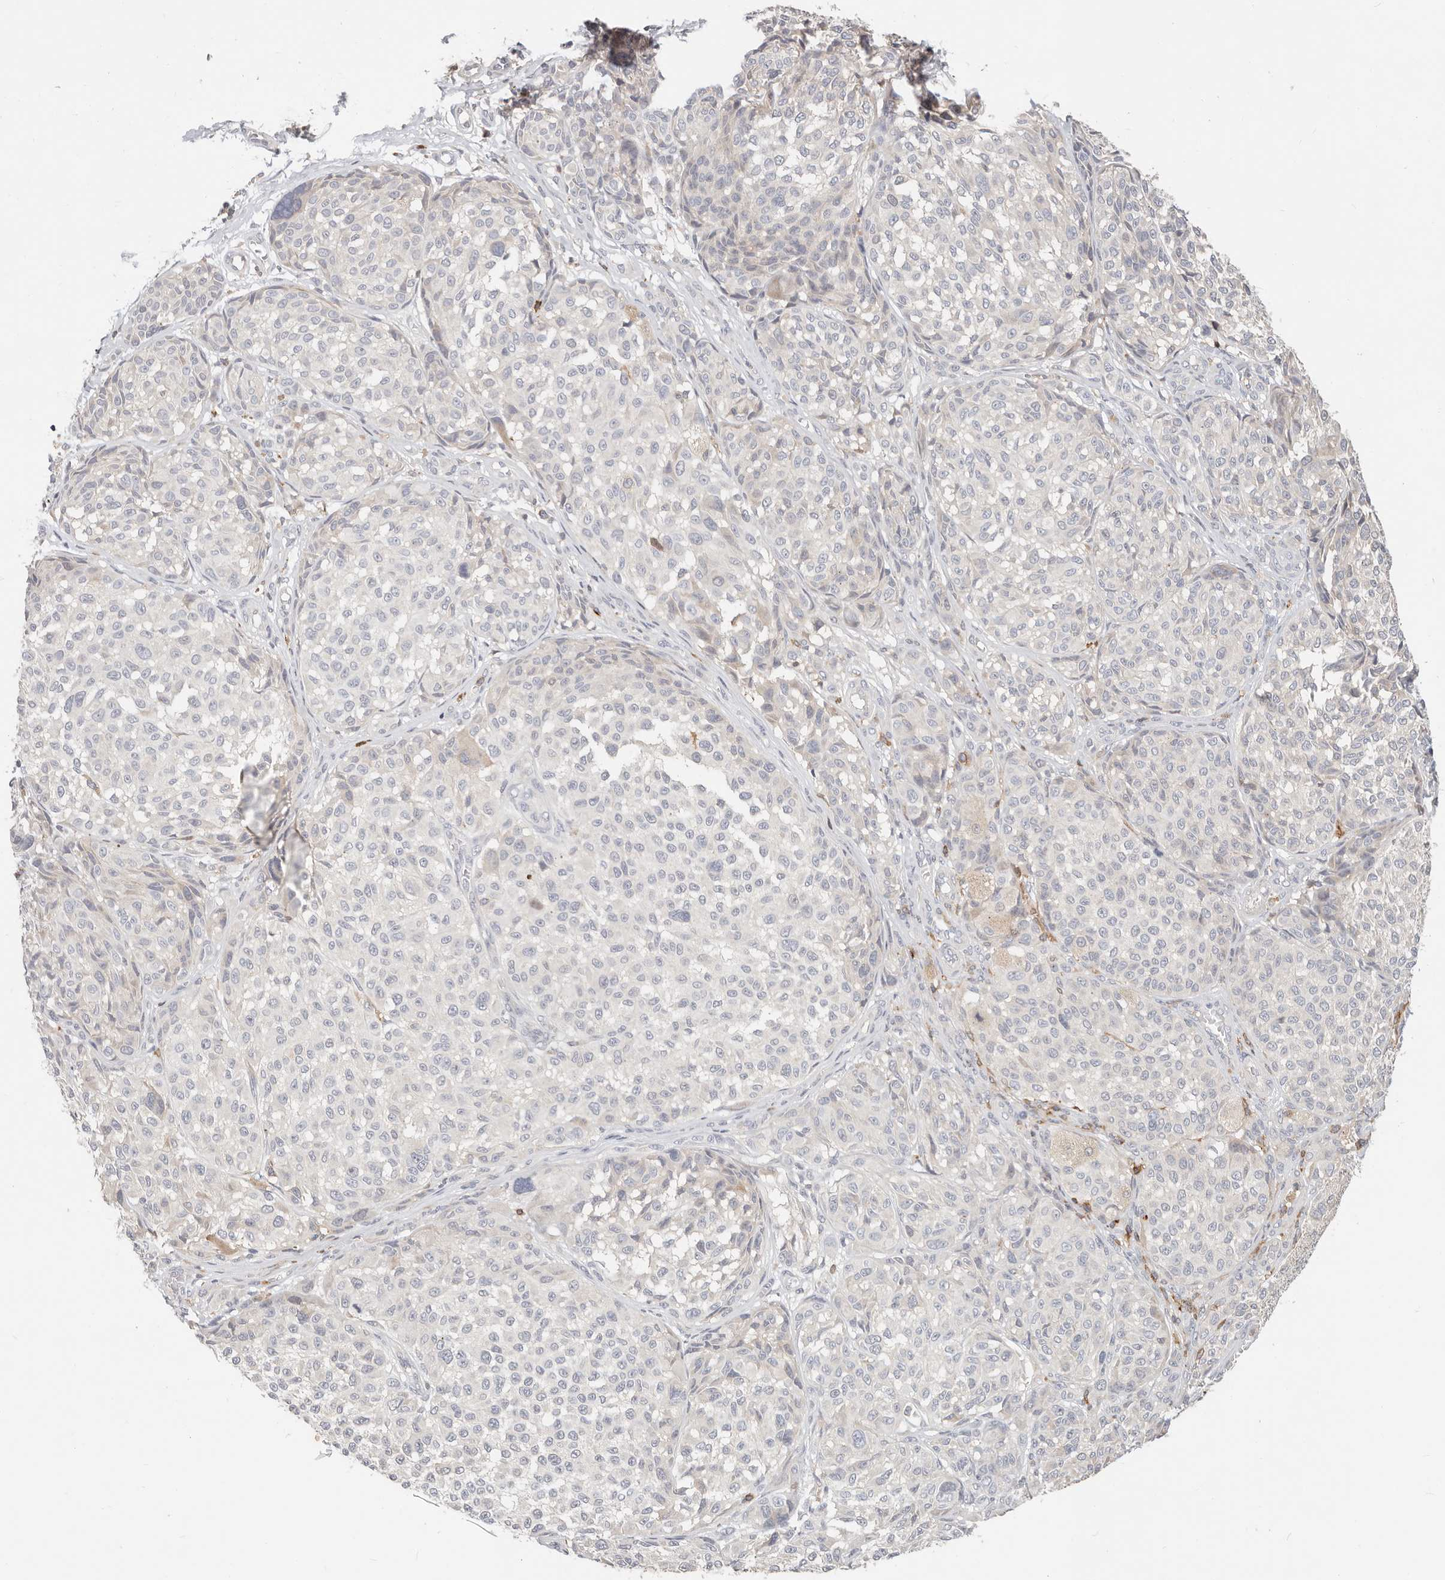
{"staining": {"intensity": "negative", "quantity": "none", "location": "none"}, "tissue": "melanoma", "cell_type": "Tumor cells", "image_type": "cancer", "snomed": [{"axis": "morphology", "description": "Malignant melanoma, NOS"}, {"axis": "topography", "description": "Skin"}], "caption": "Image shows no significant protein expression in tumor cells of malignant melanoma.", "gene": "TMEM63B", "patient": {"sex": "male", "age": 83}}